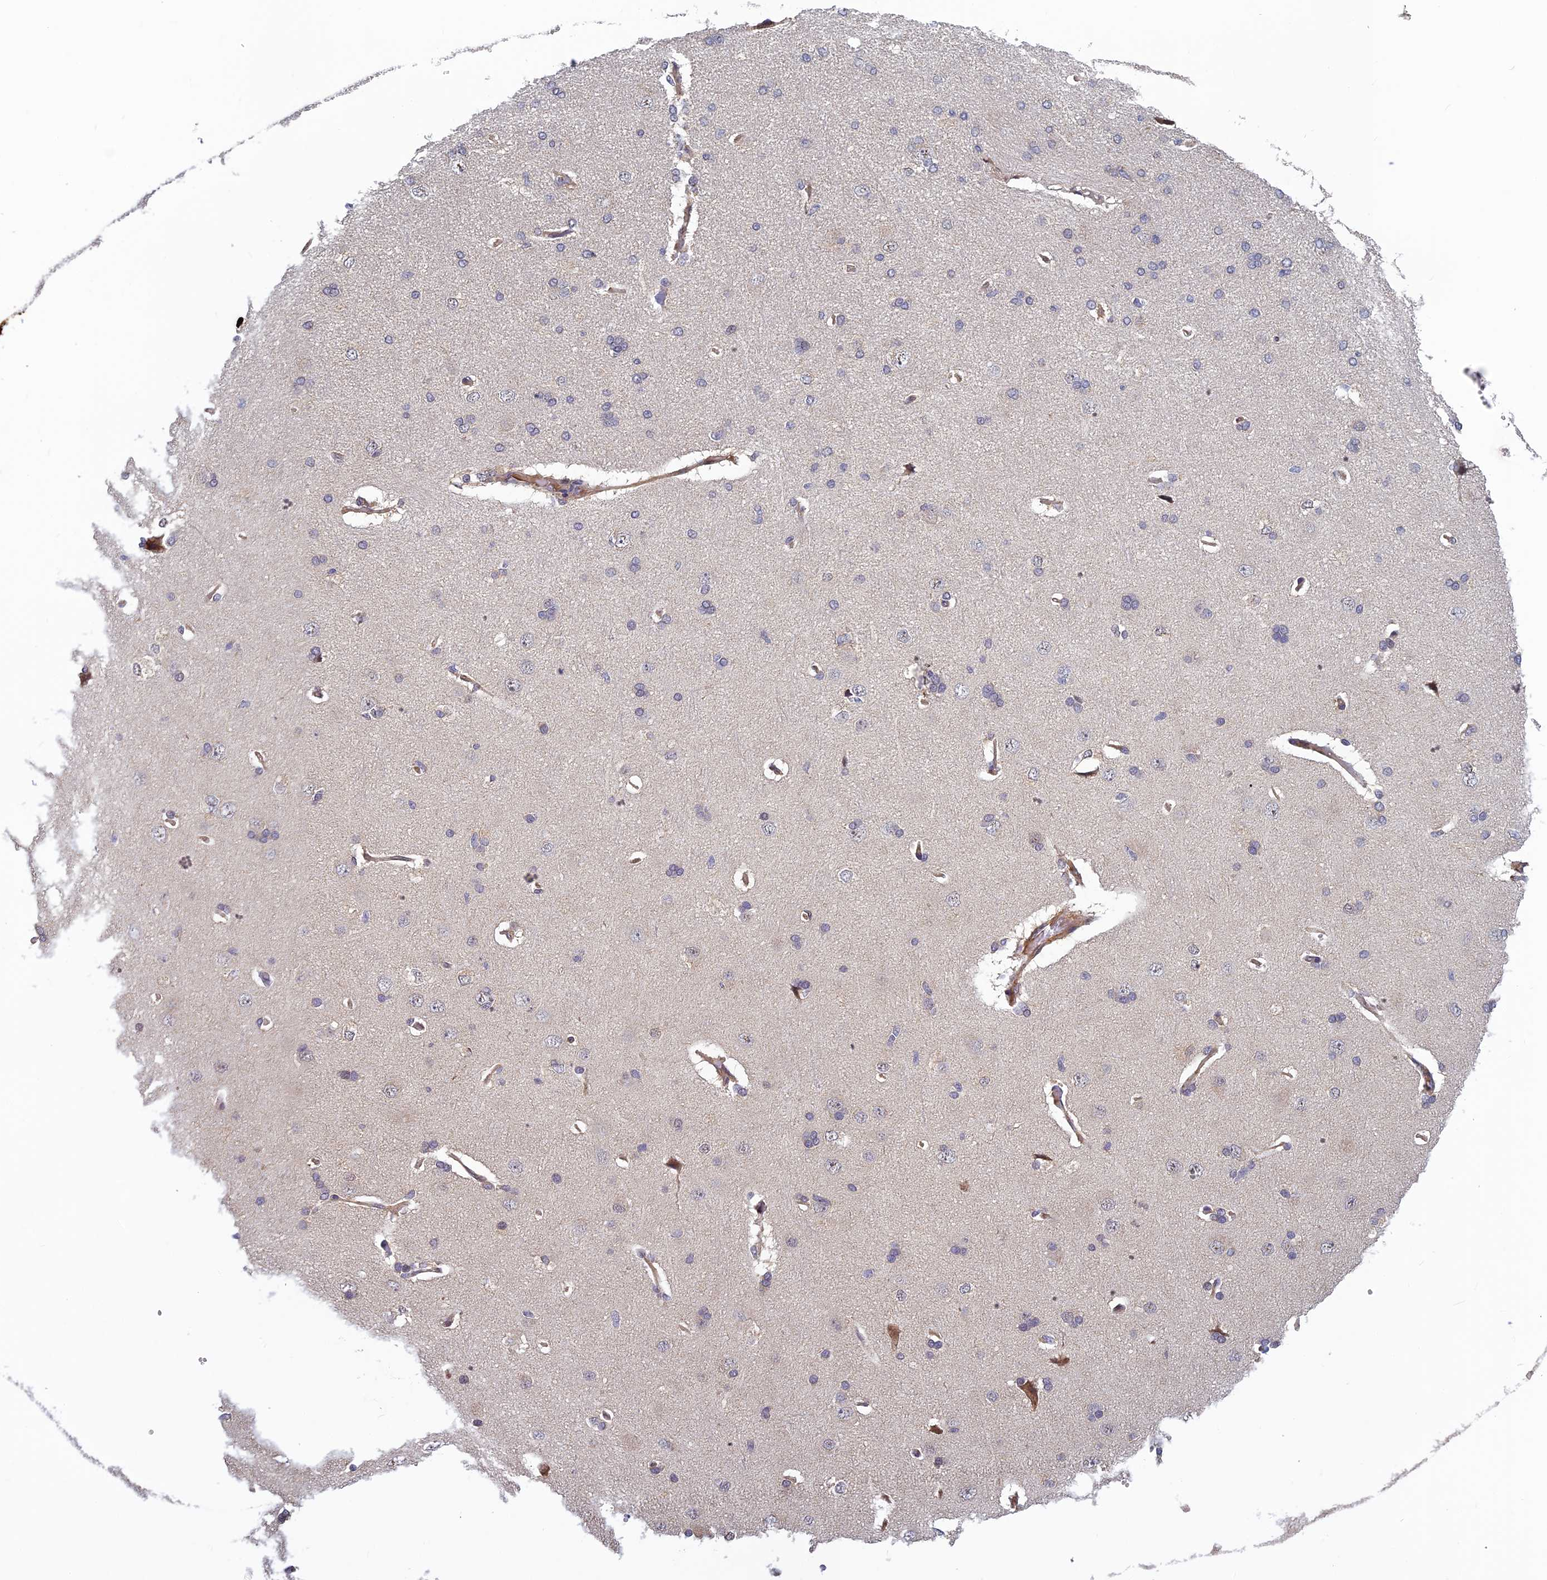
{"staining": {"intensity": "negative", "quantity": "none", "location": "none"}, "tissue": "cerebral cortex", "cell_type": "Endothelial cells", "image_type": "normal", "snomed": [{"axis": "morphology", "description": "Normal tissue, NOS"}, {"axis": "topography", "description": "Cerebral cortex"}], "caption": "Immunohistochemistry image of normal cerebral cortex stained for a protein (brown), which shows no staining in endothelial cells.", "gene": "PIKFYVE", "patient": {"sex": "male", "age": 62}}